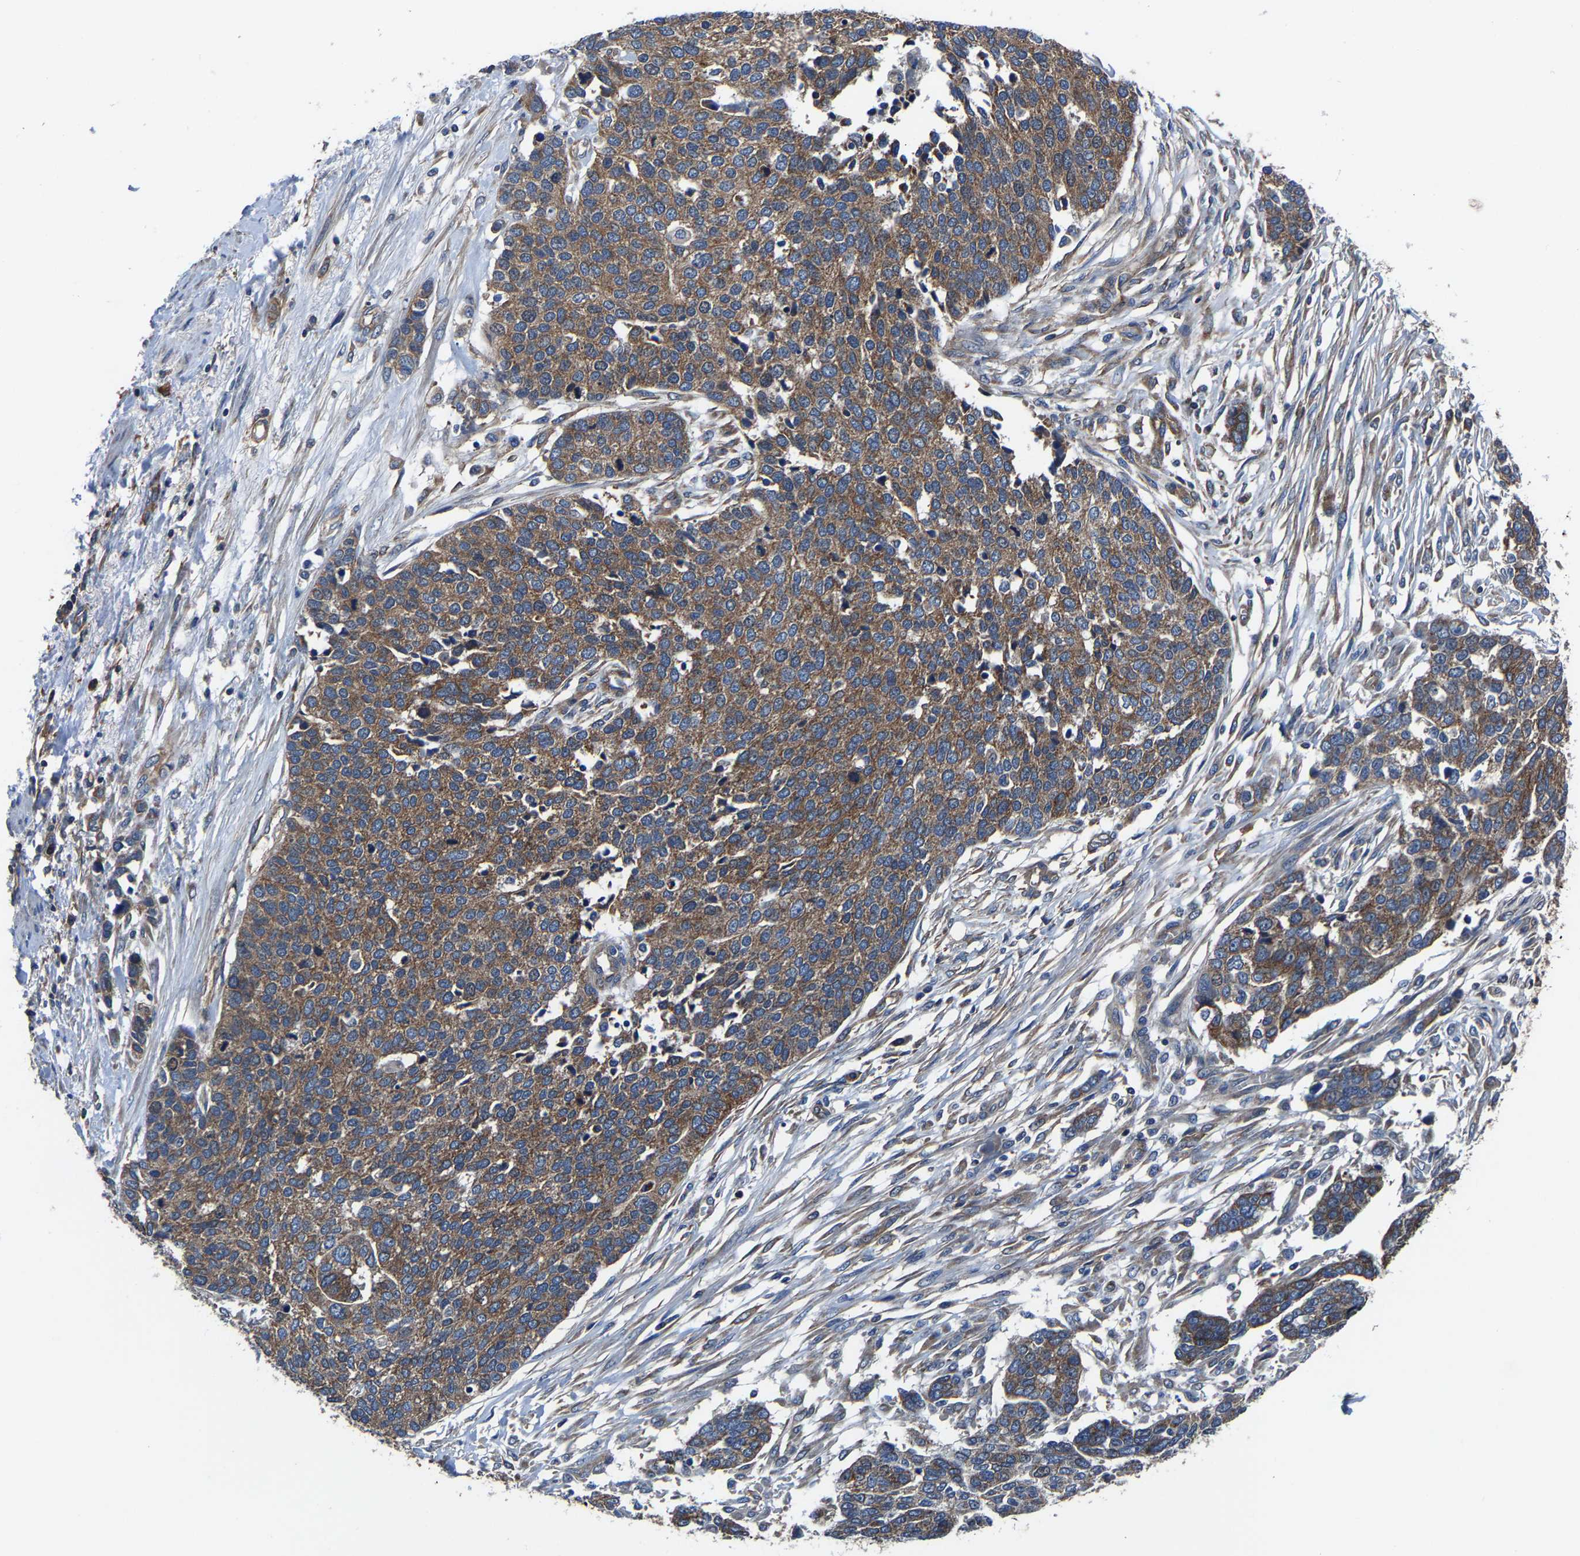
{"staining": {"intensity": "moderate", "quantity": ">75%", "location": "cytoplasmic/membranous"}, "tissue": "ovarian cancer", "cell_type": "Tumor cells", "image_type": "cancer", "snomed": [{"axis": "morphology", "description": "Cystadenocarcinoma, serous, NOS"}, {"axis": "topography", "description": "Ovary"}], "caption": "There is medium levels of moderate cytoplasmic/membranous positivity in tumor cells of serous cystadenocarcinoma (ovarian), as demonstrated by immunohistochemical staining (brown color).", "gene": "KIAA1958", "patient": {"sex": "female", "age": 44}}